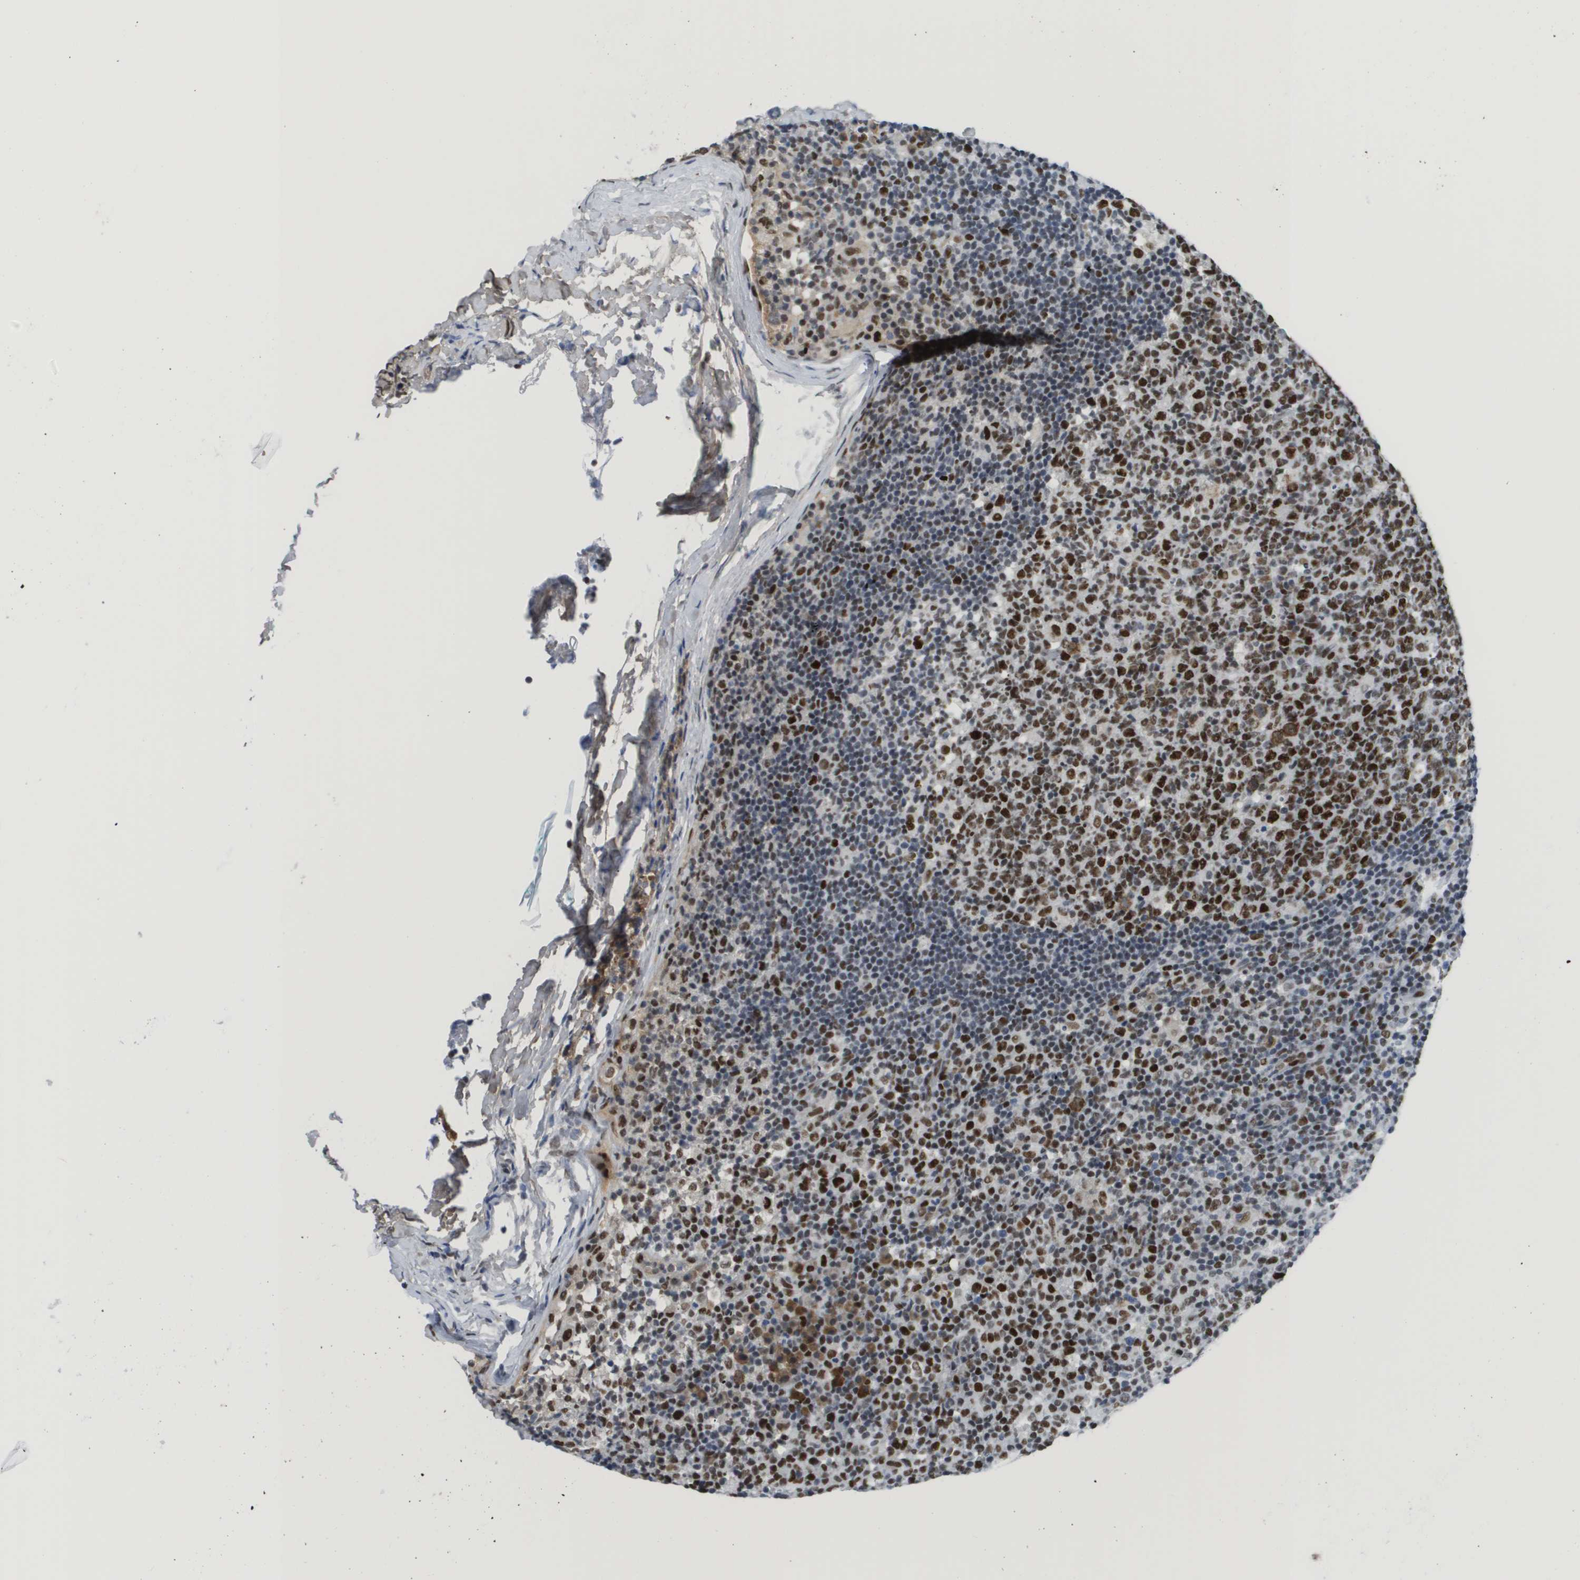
{"staining": {"intensity": "strong", "quantity": ">75%", "location": "nuclear"}, "tissue": "lymph node", "cell_type": "Germinal center cells", "image_type": "normal", "snomed": [{"axis": "morphology", "description": "Normal tissue, NOS"}, {"axis": "morphology", "description": "Inflammation, NOS"}, {"axis": "topography", "description": "Lymph node"}], "caption": "This image displays IHC staining of unremarkable lymph node, with high strong nuclear staining in approximately >75% of germinal center cells.", "gene": "SMARCAD1", "patient": {"sex": "male", "age": 55}}